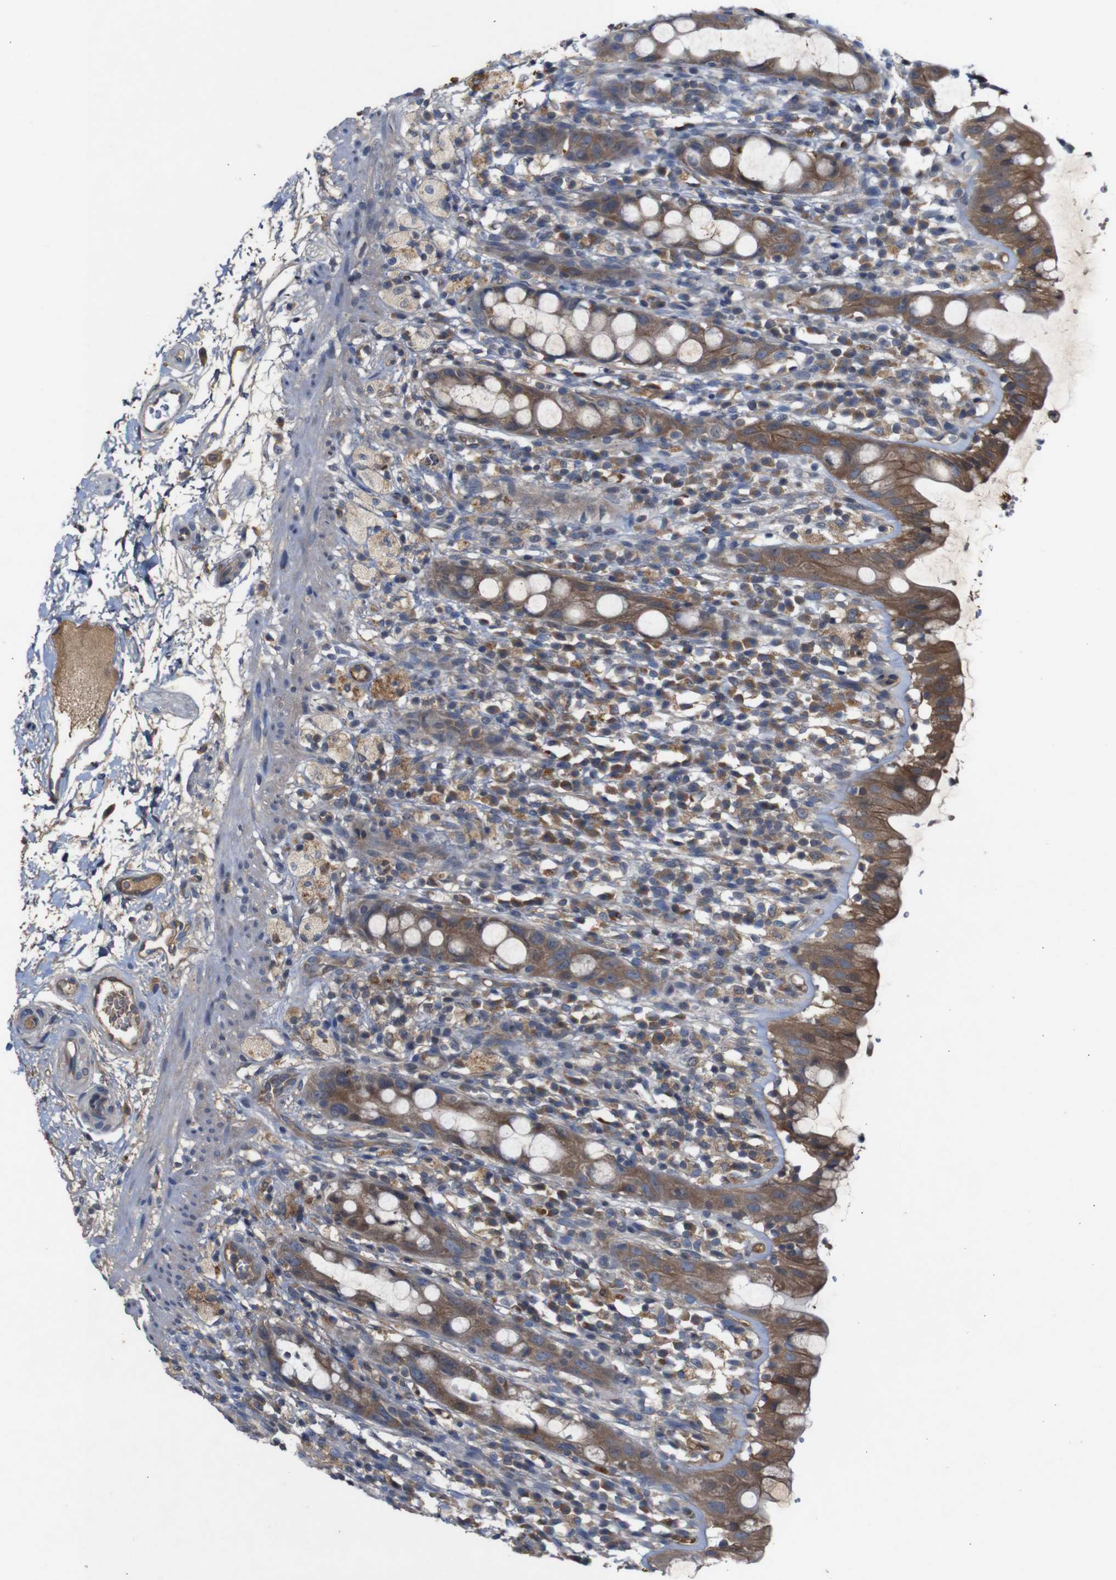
{"staining": {"intensity": "moderate", "quantity": ">75%", "location": "cytoplasmic/membranous"}, "tissue": "rectum", "cell_type": "Glandular cells", "image_type": "normal", "snomed": [{"axis": "morphology", "description": "Normal tissue, NOS"}, {"axis": "topography", "description": "Rectum"}], "caption": "IHC of benign rectum reveals medium levels of moderate cytoplasmic/membranous positivity in about >75% of glandular cells. The protein is stained brown, and the nuclei are stained in blue (DAB IHC with brightfield microscopy, high magnification).", "gene": "PTPN1", "patient": {"sex": "male", "age": 44}}